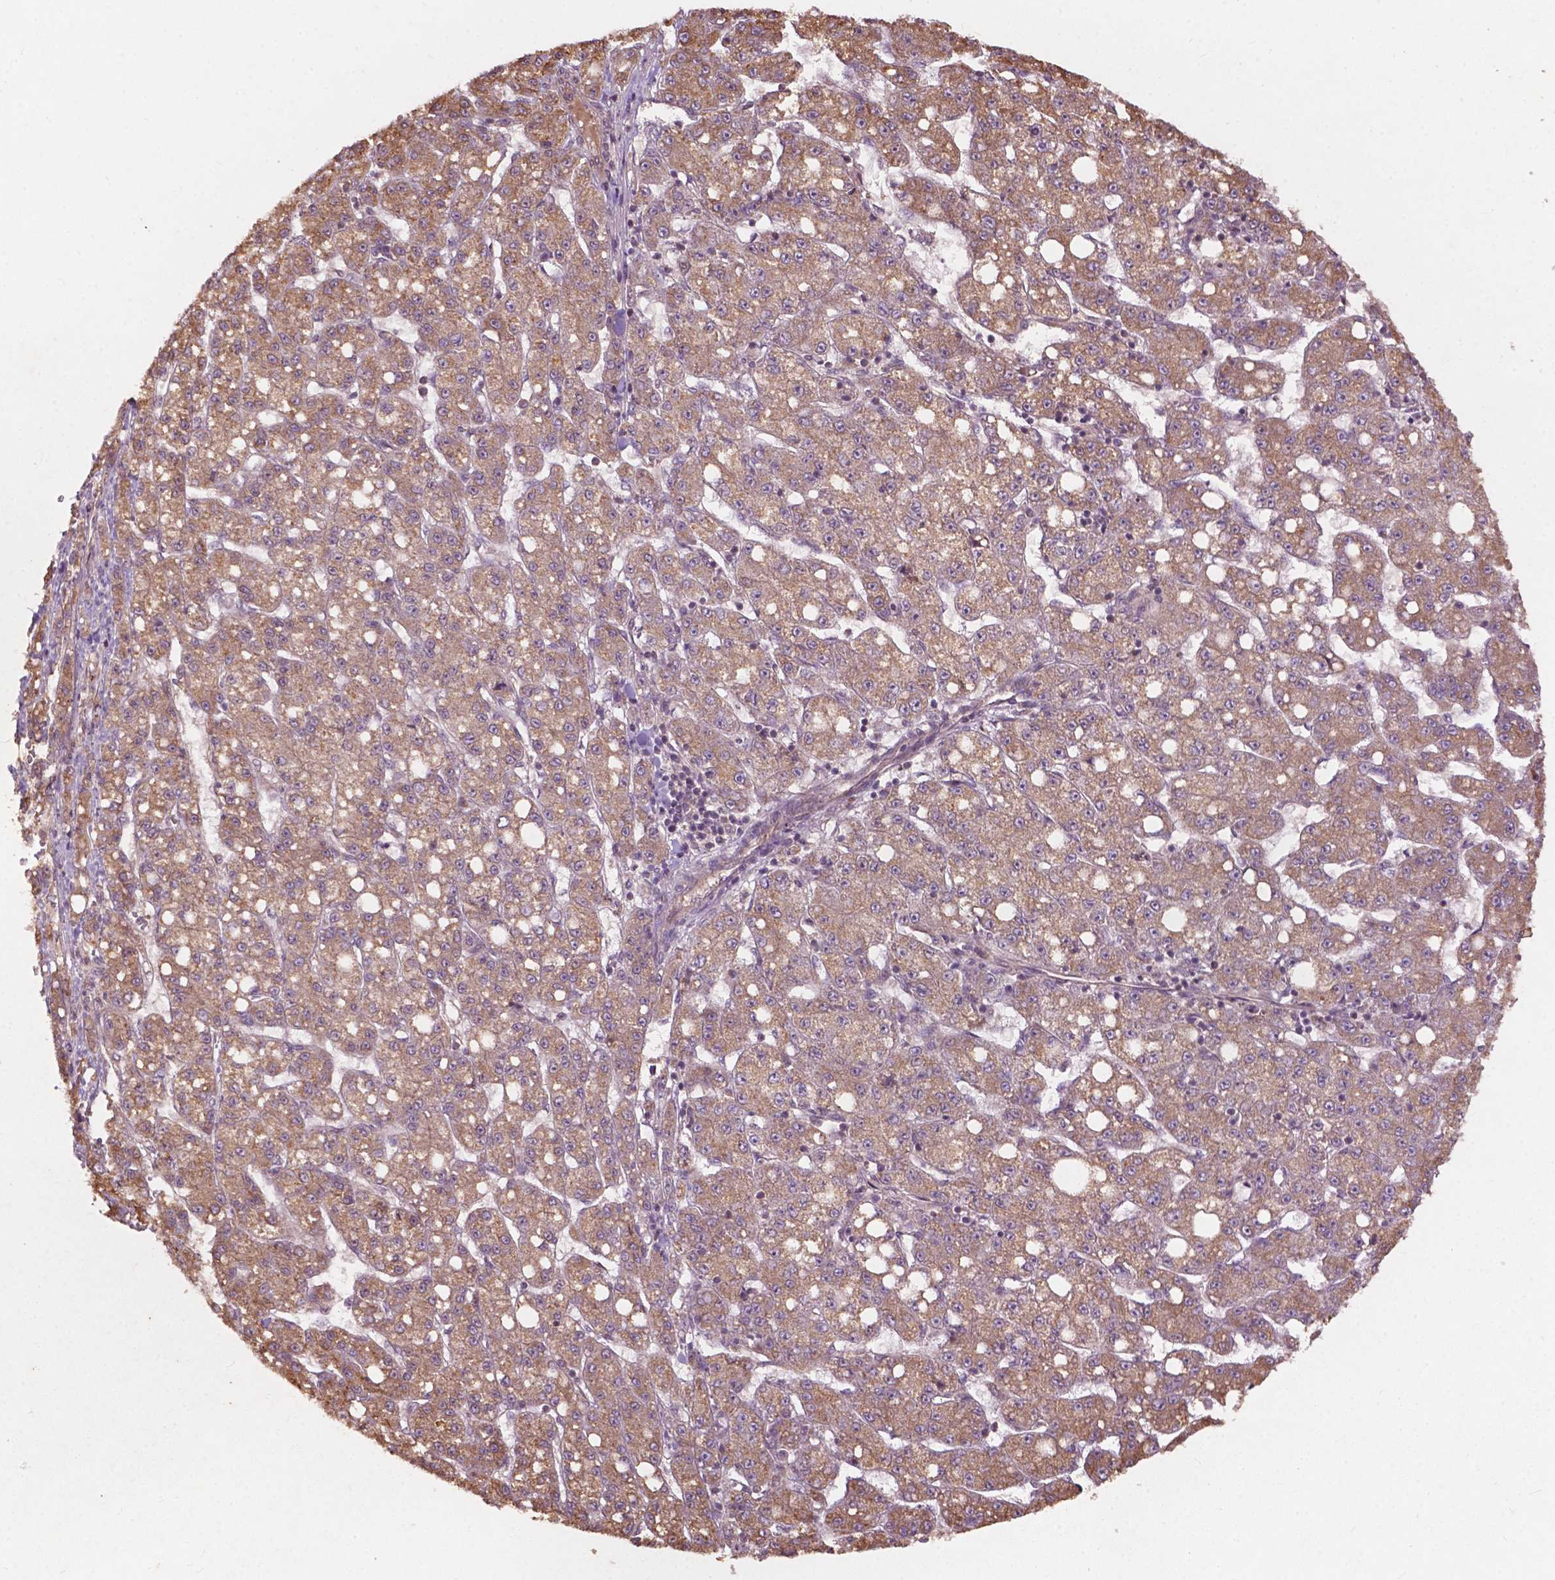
{"staining": {"intensity": "moderate", "quantity": ">75%", "location": "cytoplasmic/membranous"}, "tissue": "liver cancer", "cell_type": "Tumor cells", "image_type": "cancer", "snomed": [{"axis": "morphology", "description": "Carcinoma, Hepatocellular, NOS"}, {"axis": "topography", "description": "Liver"}], "caption": "The immunohistochemical stain shows moderate cytoplasmic/membranous staining in tumor cells of liver cancer tissue. The protein of interest is stained brown, and the nuclei are stained in blue (DAB IHC with brightfield microscopy, high magnification).", "gene": "CDC42BPA", "patient": {"sex": "female", "age": 65}}